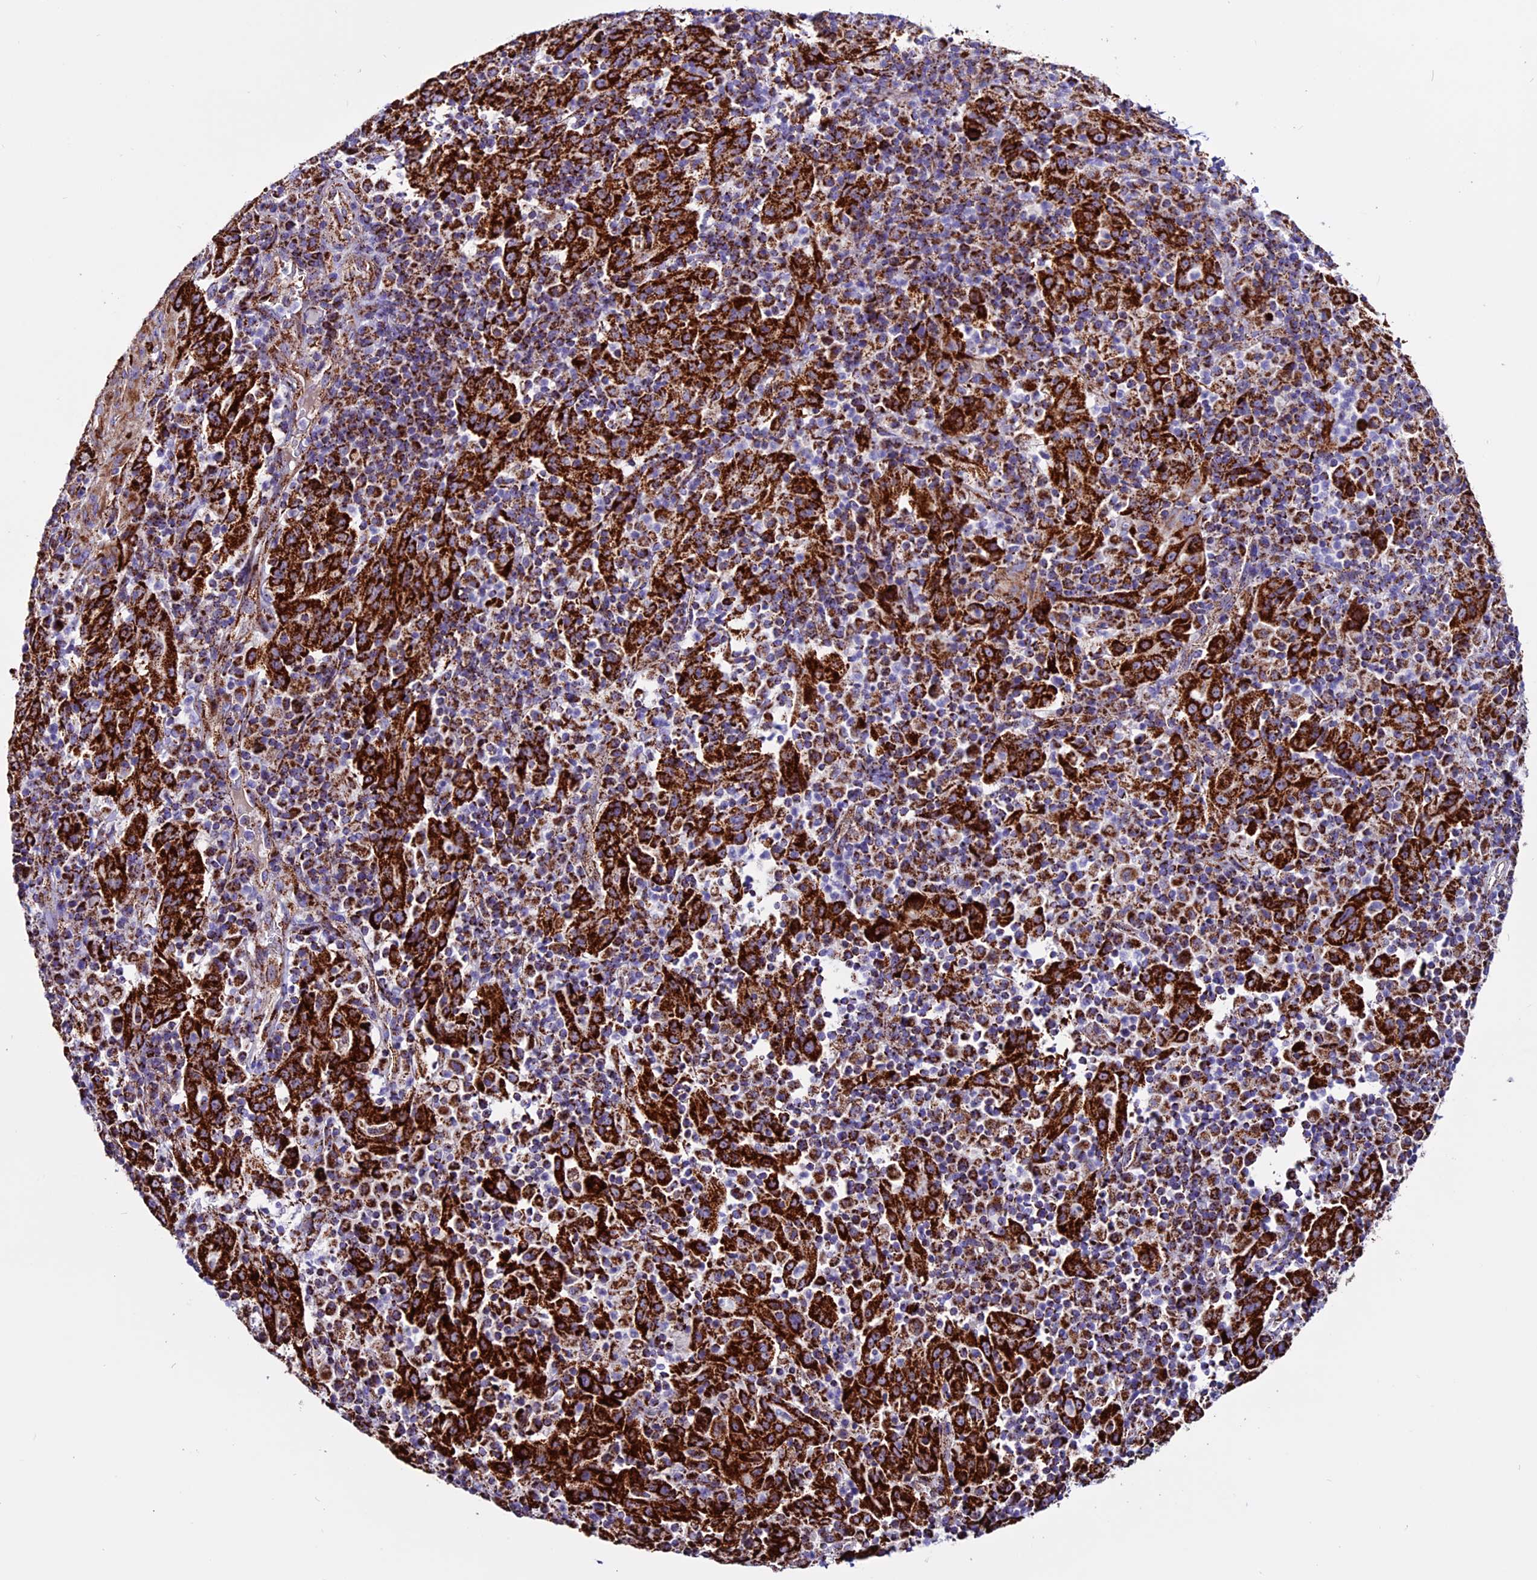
{"staining": {"intensity": "strong", "quantity": ">75%", "location": "cytoplasmic/membranous"}, "tissue": "pancreatic cancer", "cell_type": "Tumor cells", "image_type": "cancer", "snomed": [{"axis": "morphology", "description": "Adenocarcinoma, NOS"}, {"axis": "topography", "description": "Pancreas"}], "caption": "High-power microscopy captured an immunohistochemistry micrograph of pancreatic cancer, revealing strong cytoplasmic/membranous expression in about >75% of tumor cells.", "gene": "CX3CL1", "patient": {"sex": "male", "age": 63}}